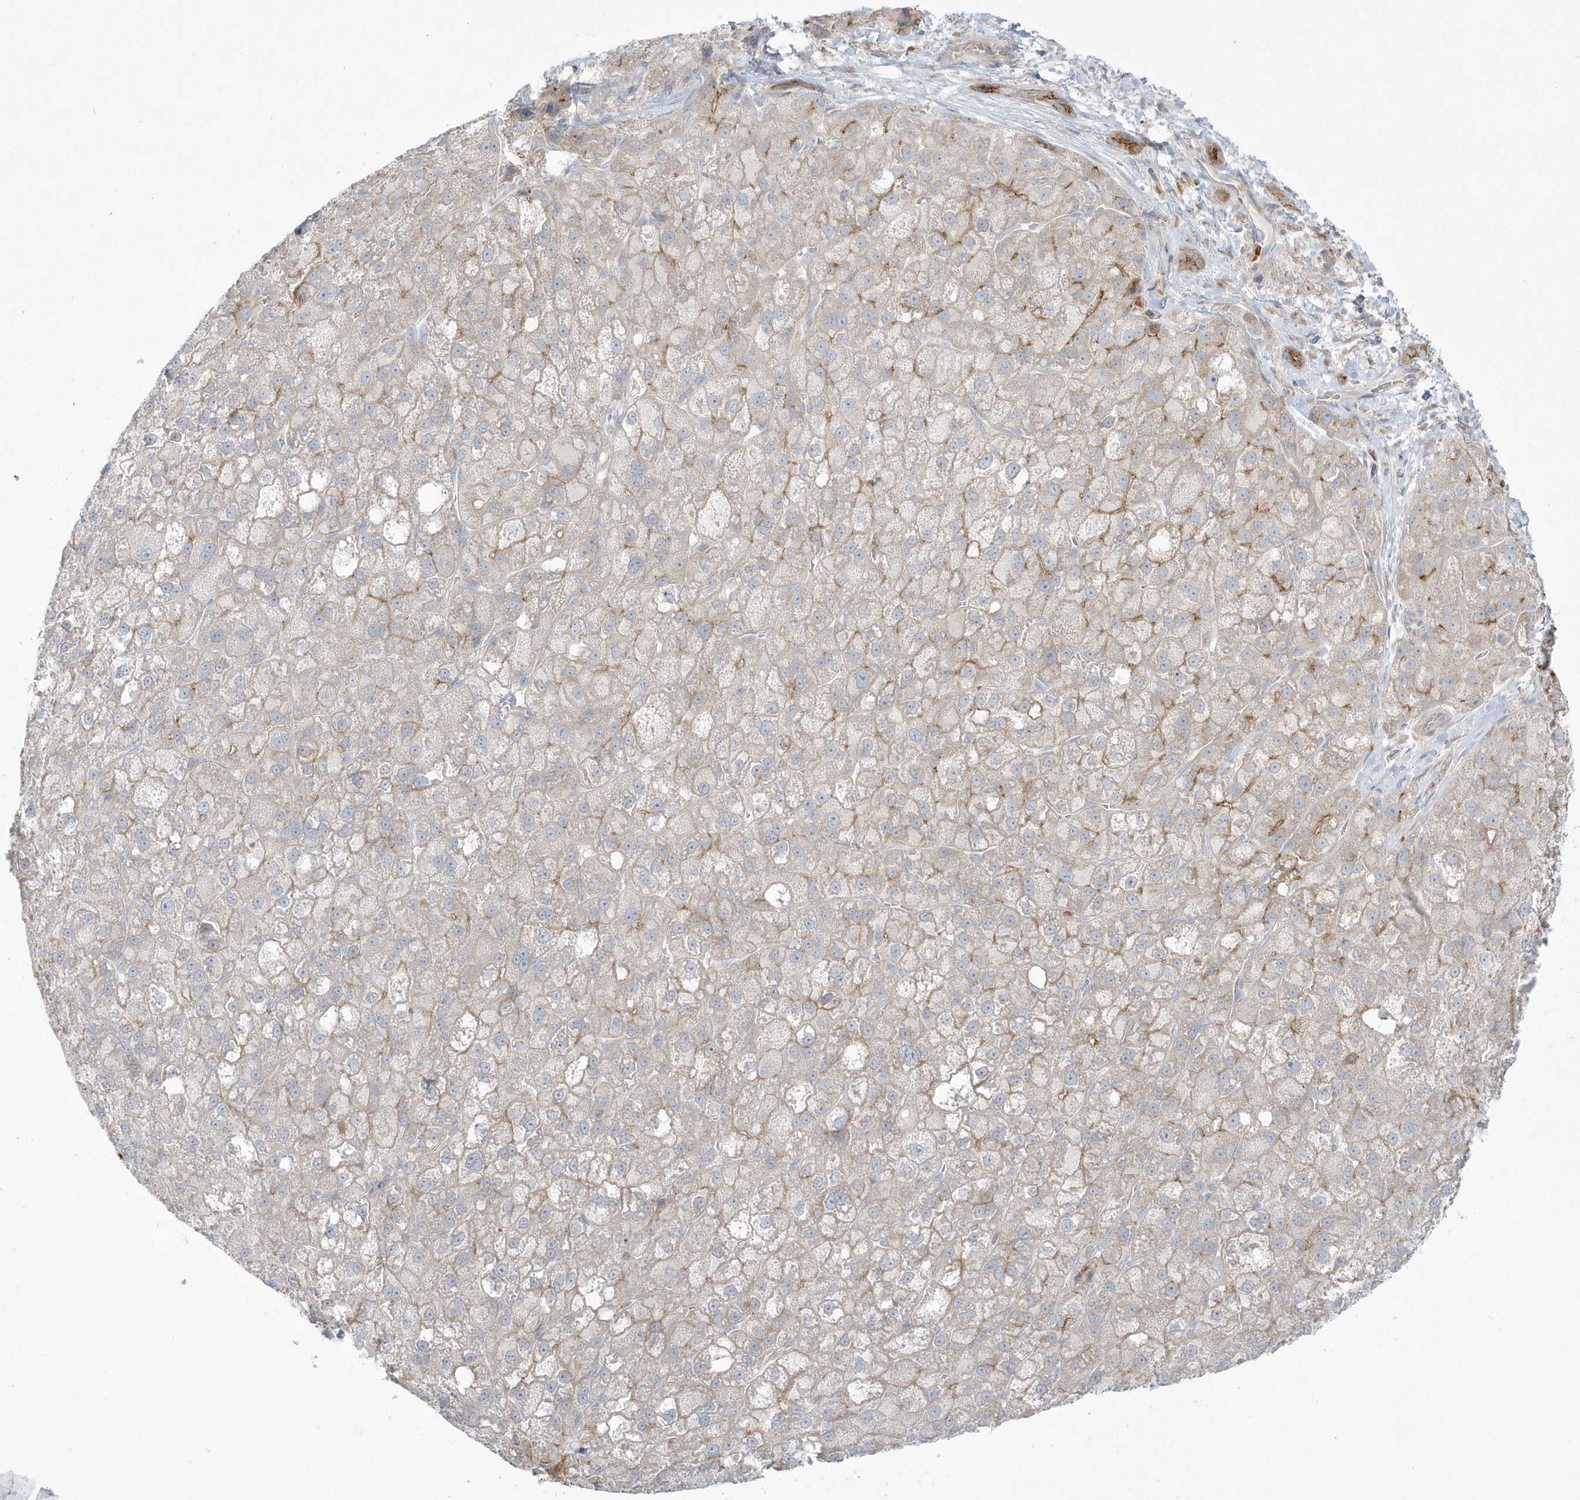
{"staining": {"intensity": "moderate", "quantity": "<25%", "location": "cytoplasmic/membranous"}, "tissue": "liver cancer", "cell_type": "Tumor cells", "image_type": "cancer", "snomed": [{"axis": "morphology", "description": "Carcinoma, Hepatocellular, NOS"}, {"axis": "topography", "description": "Liver"}], "caption": "Immunohistochemical staining of liver hepatocellular carcinoma exhibits moderate cytoplasmic/membranous protein expression in about <25% of tumor cells.", "gene": "DNAJC18", "patient": {"sex": "male", "age": 57}}